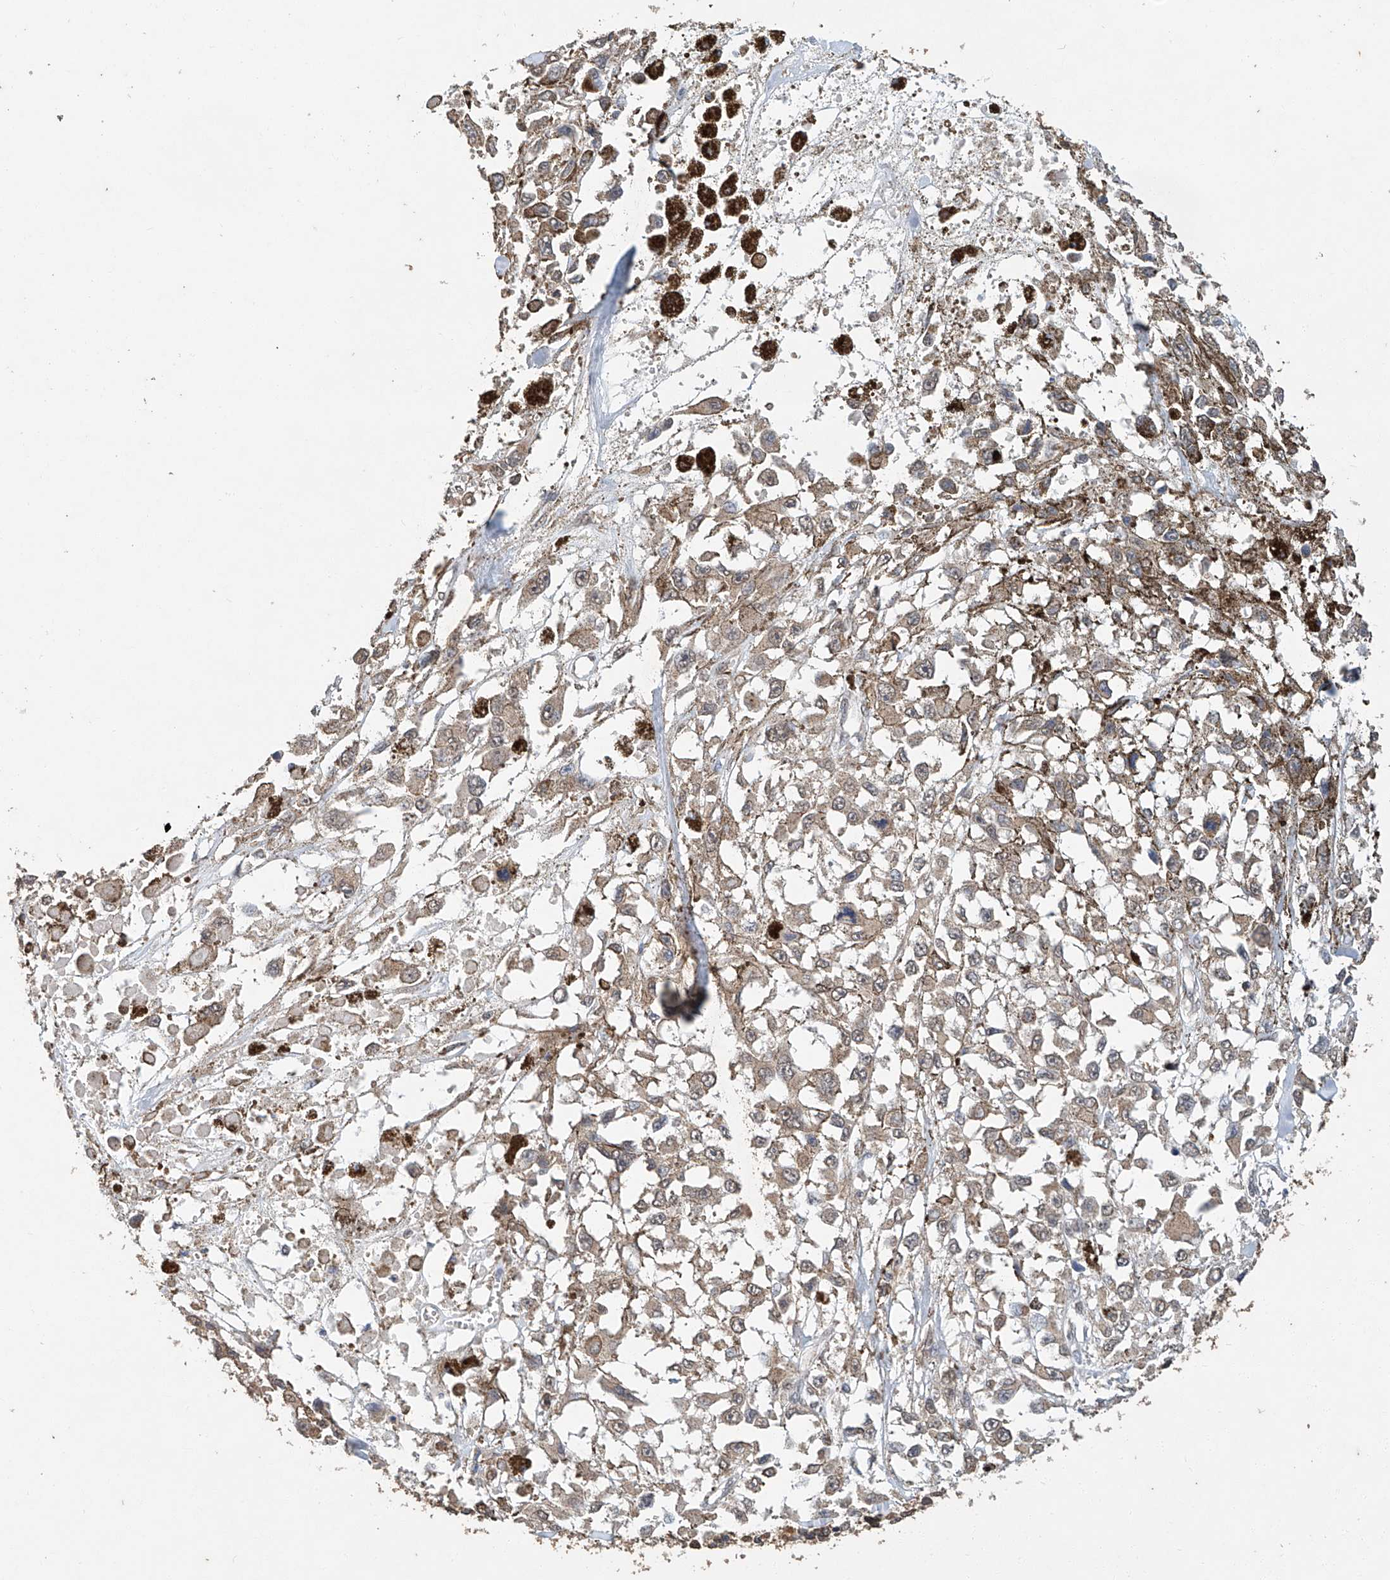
{"staining": {"intensity": "weak", "quantity": "25%-75%", "location": "cytoplasmic/membranous"}, "tissue": "melanoma", "cell_type": "Tumor cells", "image_type": "cancer", "snomed": [{"axis": "morphology", "description": "Malignant melanoma, Metastatic site"}, {"axis": "topography", "description": "Lymph node"}], "caption": "A brown stain shows weak cytoplasmic/membranous positivity of a protein in malignant melanoma (metastatic site) tumor cells.", "gene": "CERS4", "patient": {"sex": "male", "age": 59}}